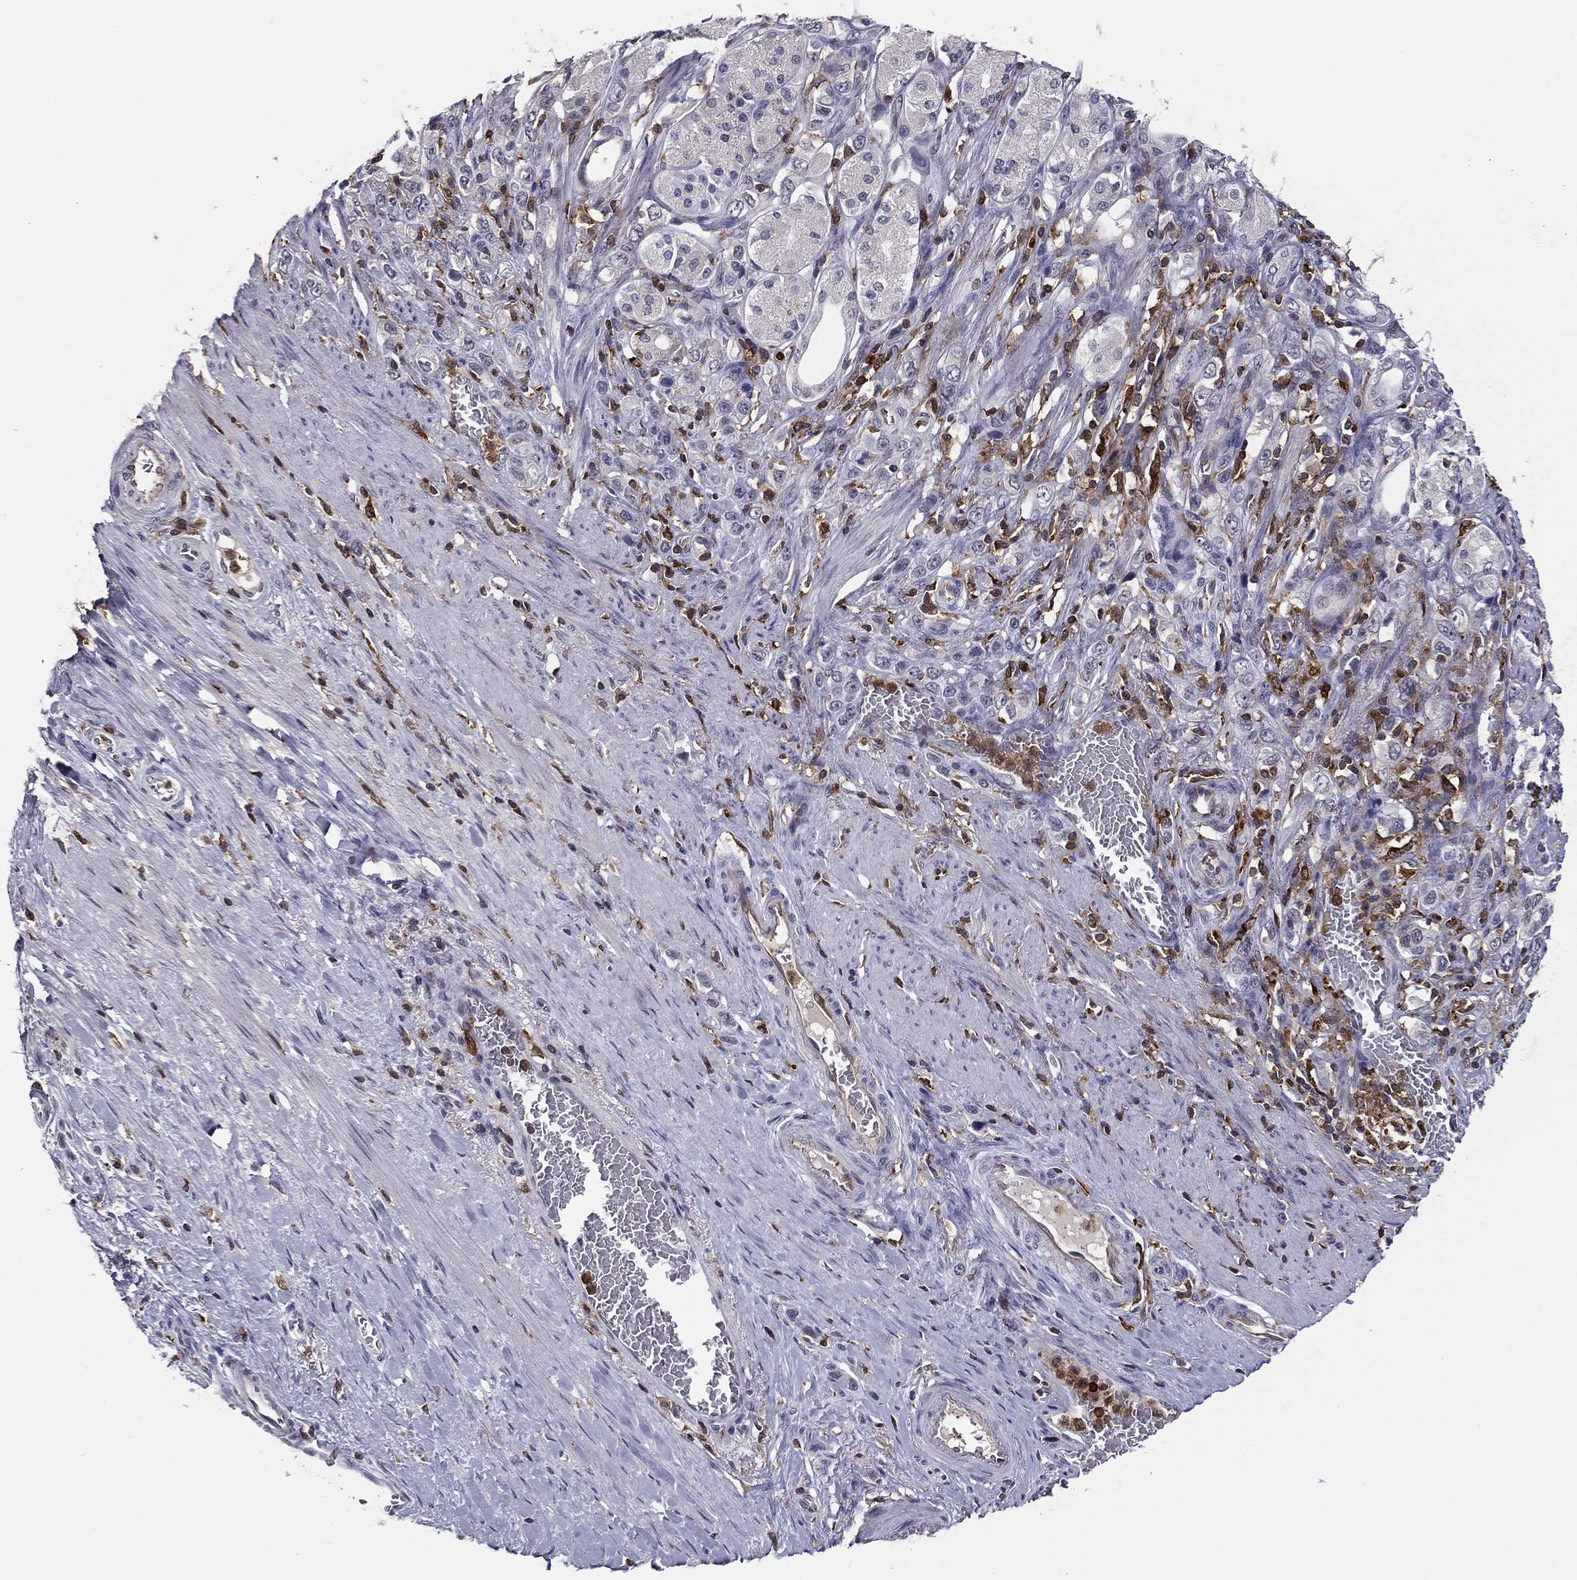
{"staining": {"intensity": "negative", "quantity": "none", "location": "none"}, "tissue": "stomach cancer", "cell_type": "Tumor cells", "image_type": "cancer", "snomed": [{"axis": "morphology", "description": "Normal tissue, NOS"}, {"axis": "morphology", "description": "Adenocarcinoma, NOS"}, {"axis": "morphology", "description": "Adenocarcinoma, High grade"}, {"axis": "topography", "description": "Stomach, upper"}, {"axis": "topography", "description": "Stomach"}], "caption": "Immunohistochemistry (IHC) photomicrograph of human high-grade adenocarcinoma (stomach) stained for a protein (brown), which reveals no expression in tumor cells.", "gene": "PLCB2", "patient": {"sex": "female", "age": 65}}